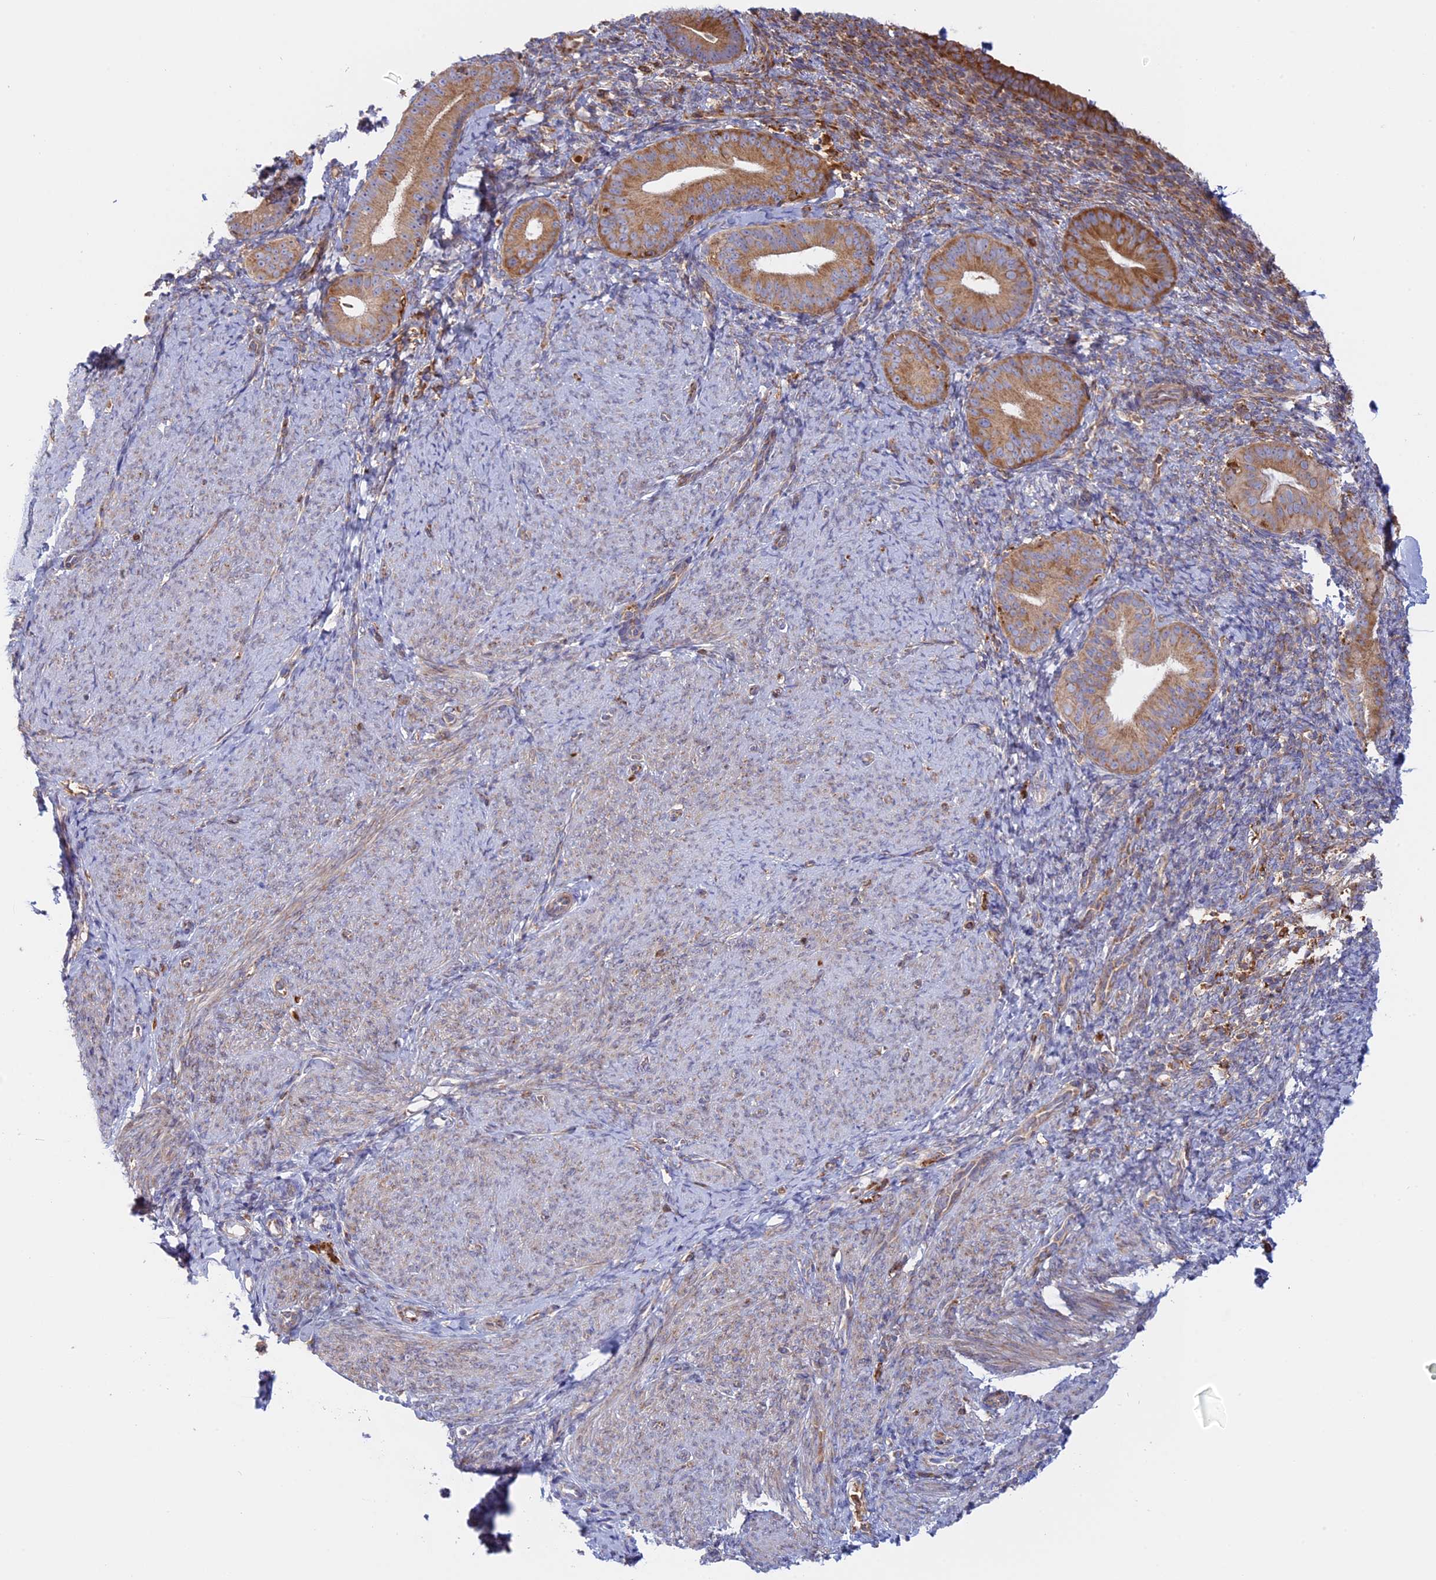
{"staining": {"intensity": "moderate", "quantity": "25%-75%", "location": "cytoplasmic/membranous"}, "tissue": "endometrium", "cell_type": "Cells in endometrial stroma", "image_type": "normal", "snomed": [{"axis": "morphology", "description": "Normal tissue, NOS"}, {"axis": "topography", "description": "Endometrium"}], "caption": "A high-resolution photomicrograph shows immunohistochemistry staining of benign endometrium, which demonstrates moderate cytoplasmic/membranous positivity in about 25%-75% of cells in endometrial stroma.", "gene": "GMIP", "patient": {"sex": "female", "age": 65}}